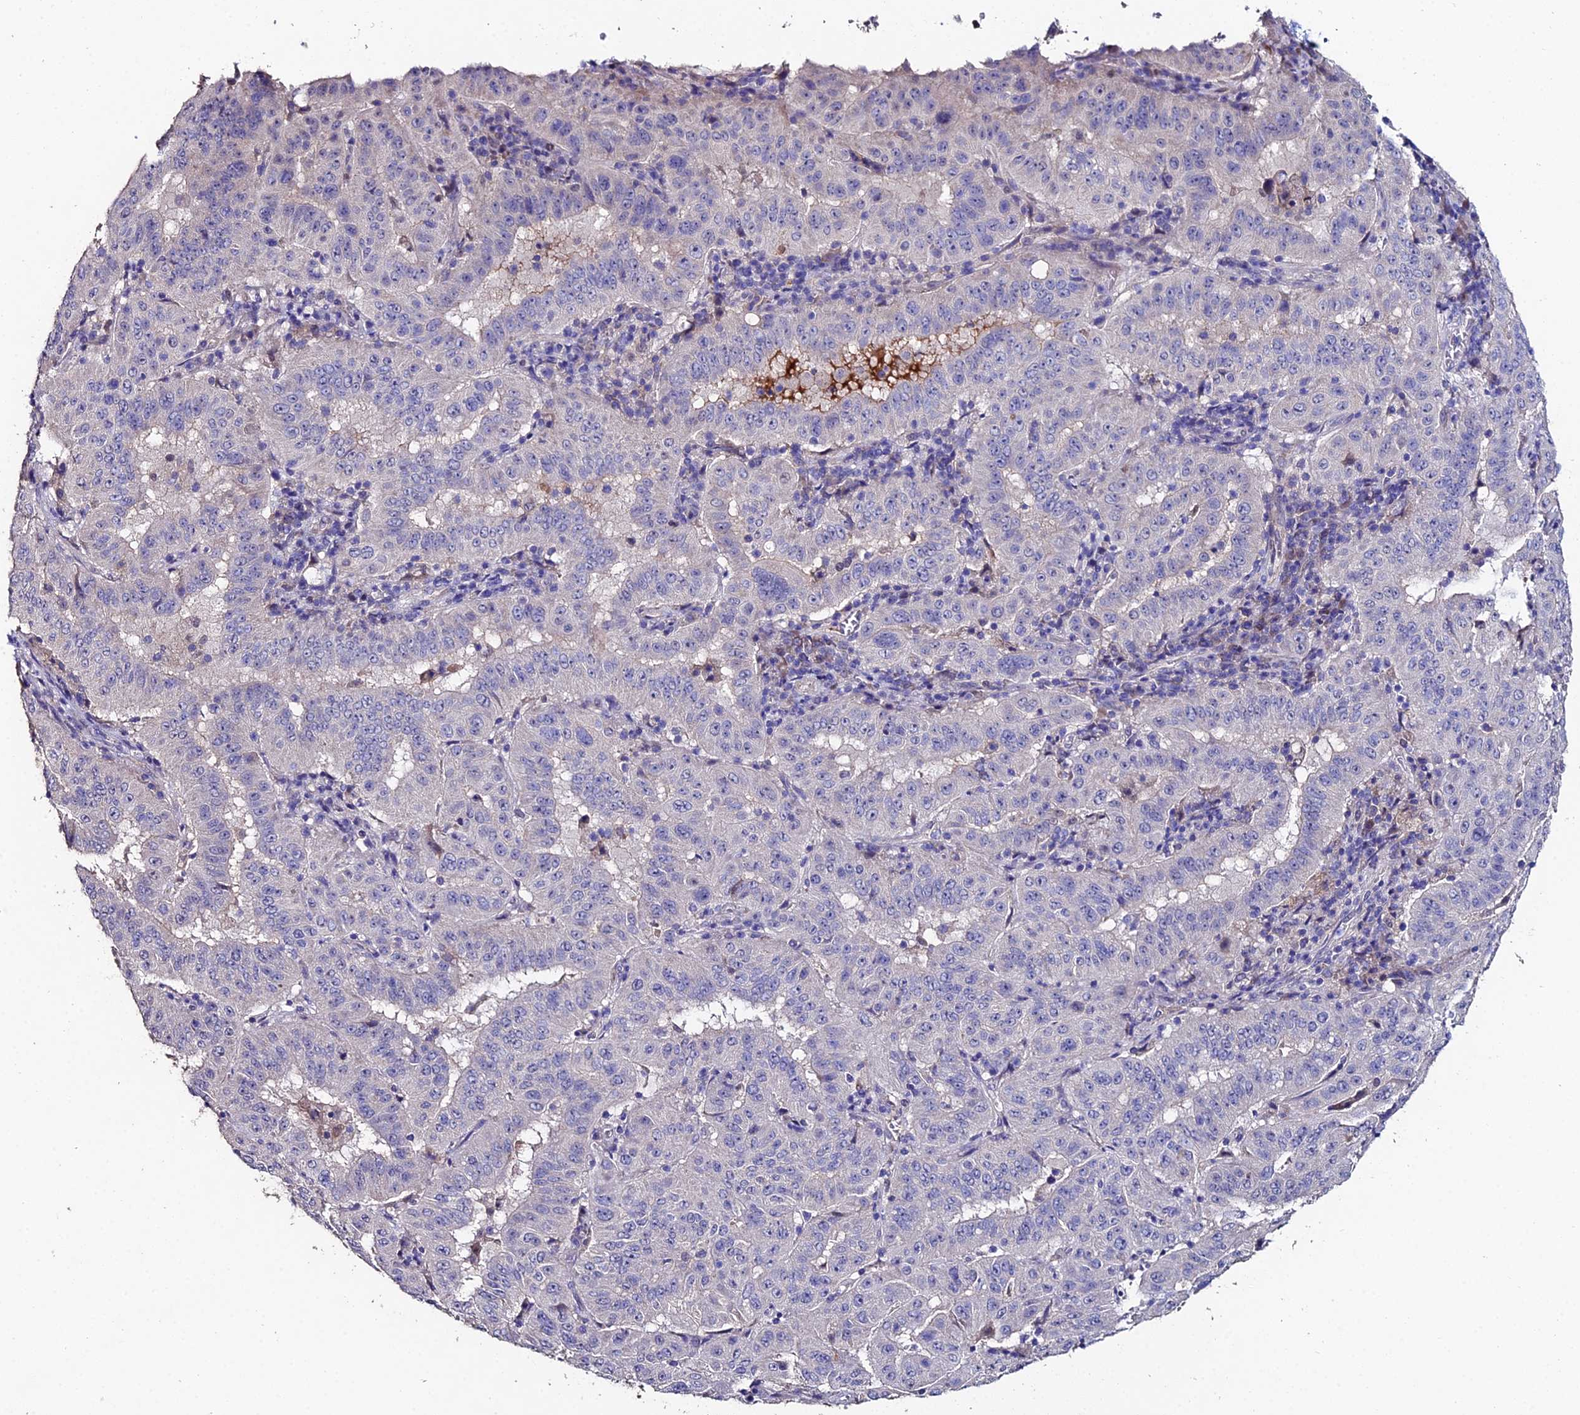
{"staining": {"intensity": "negative", "quantity": "none", "location": "none"}, "tissue": "pancreatic cancer", "cell_type": "Tumor cells", "image_type": "cancer", "snomed": [{"axis": "morphology", "description": "Adenocarcinoma, NOS"}, {"axis": "topography", "description": "Pancreas"}], "caption": "The micrograph reveals no staining of tumor cells in adenocarcinoma (pancreatic). (DAB immunohistochemistry visualized using brightfield microscopy, high magnification).", "gene": "ESRRG", "patient": {"sex": "male", "age": 63}}